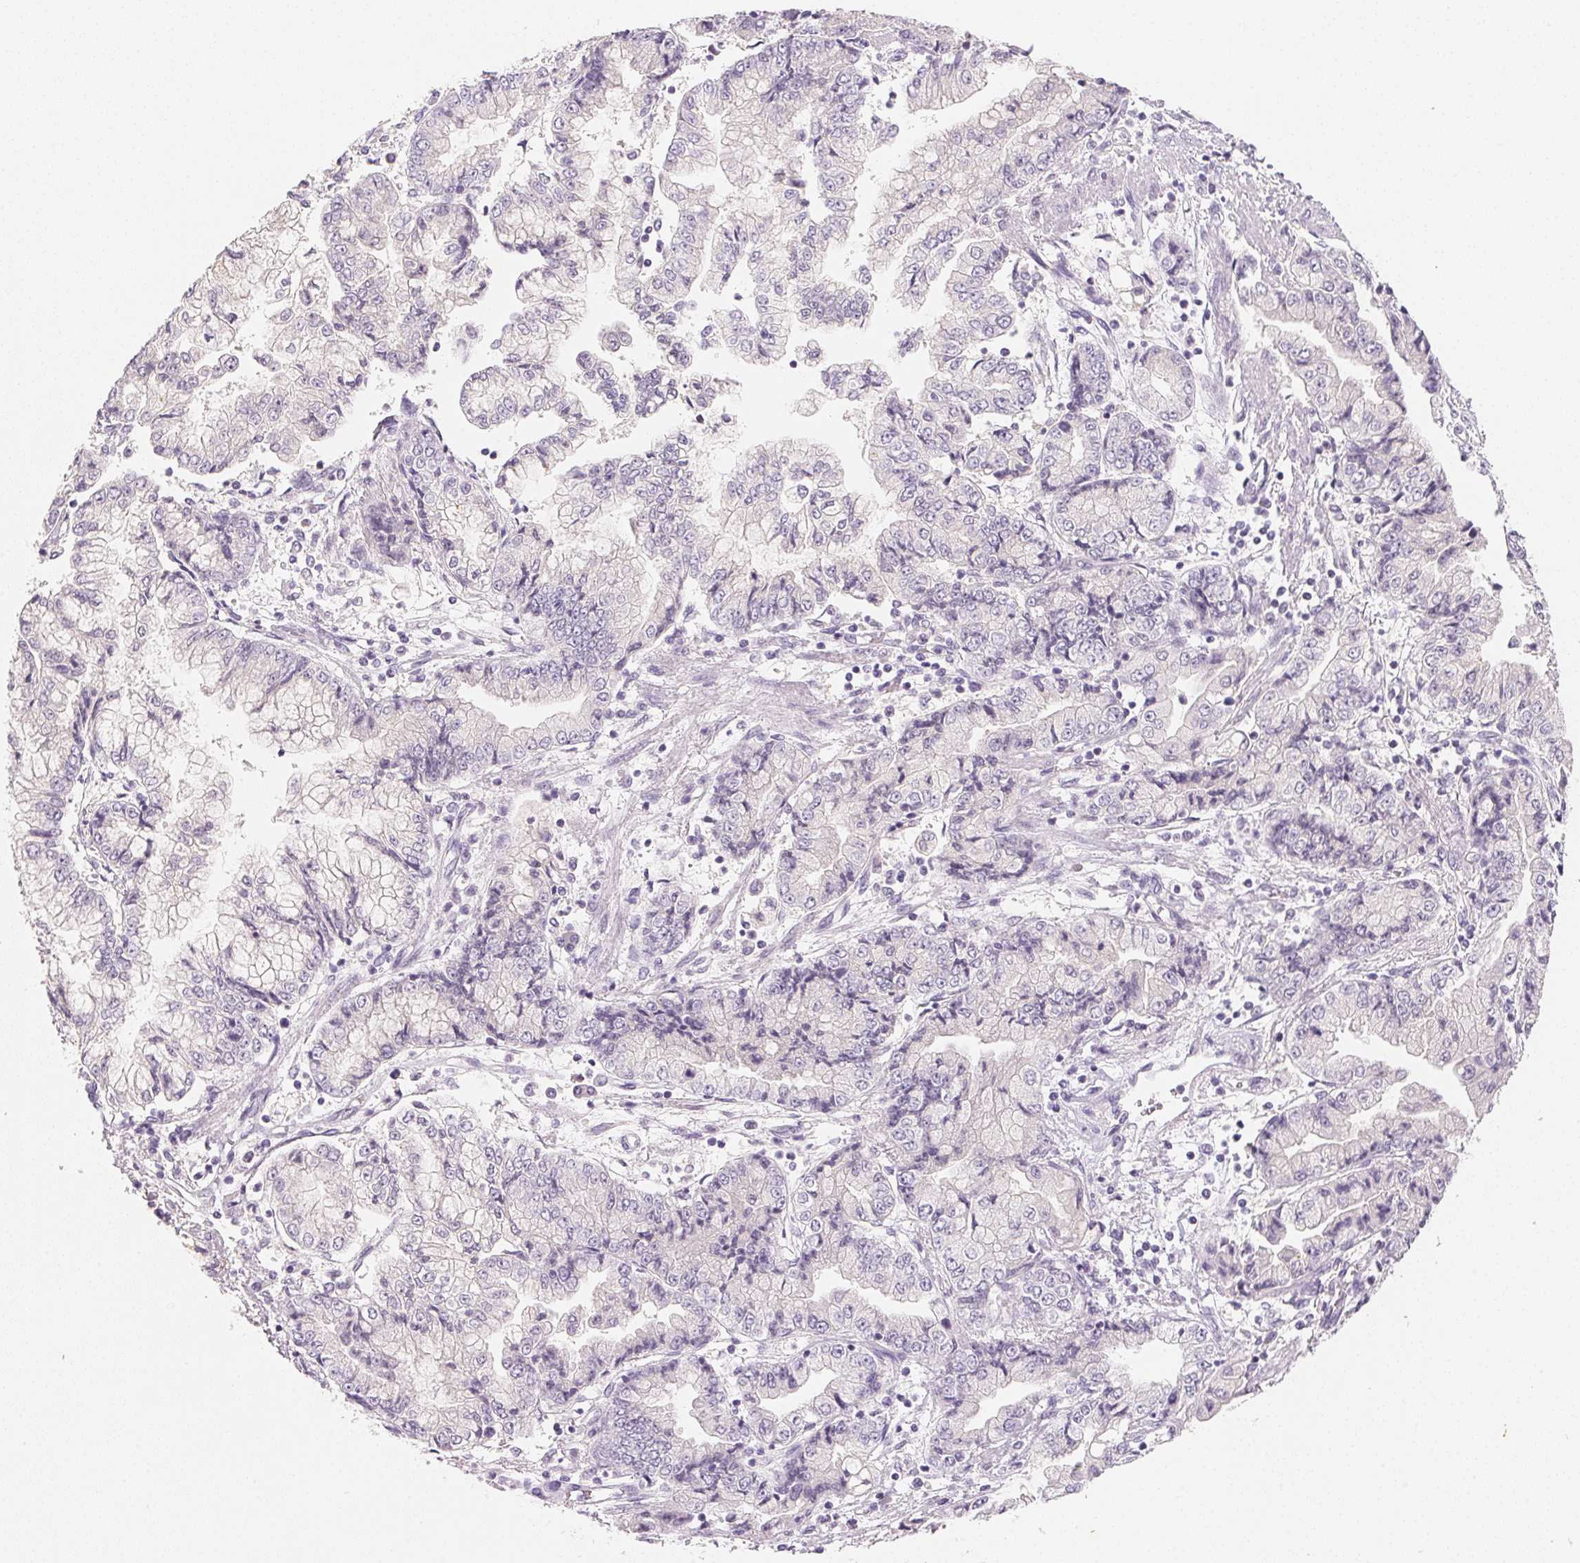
{"staining": {"intensity": "negative", "quantity": "none", "location": "none"}, "tissue": "stomach cancer", "cell_type": "Tumor cells", "image_type": "cancer", "snomed": [{"axis": "morphology", "description": "Adenocarcinoma, NOS"}, {"axis": "topography", "description": "Stomach, upper"}], "caption": "This micrograph is of stomach adenocarcinoma stained with immunohistochemistry (IHC) to label a protein in brown with the nuclei are counter-stained blue. There is no expression in tumor cells. (Brightfield microscopy of DAB IHC at high magnification).", "gene": "MCOLN3", "patient": {"sex": "female", "age": 74}}